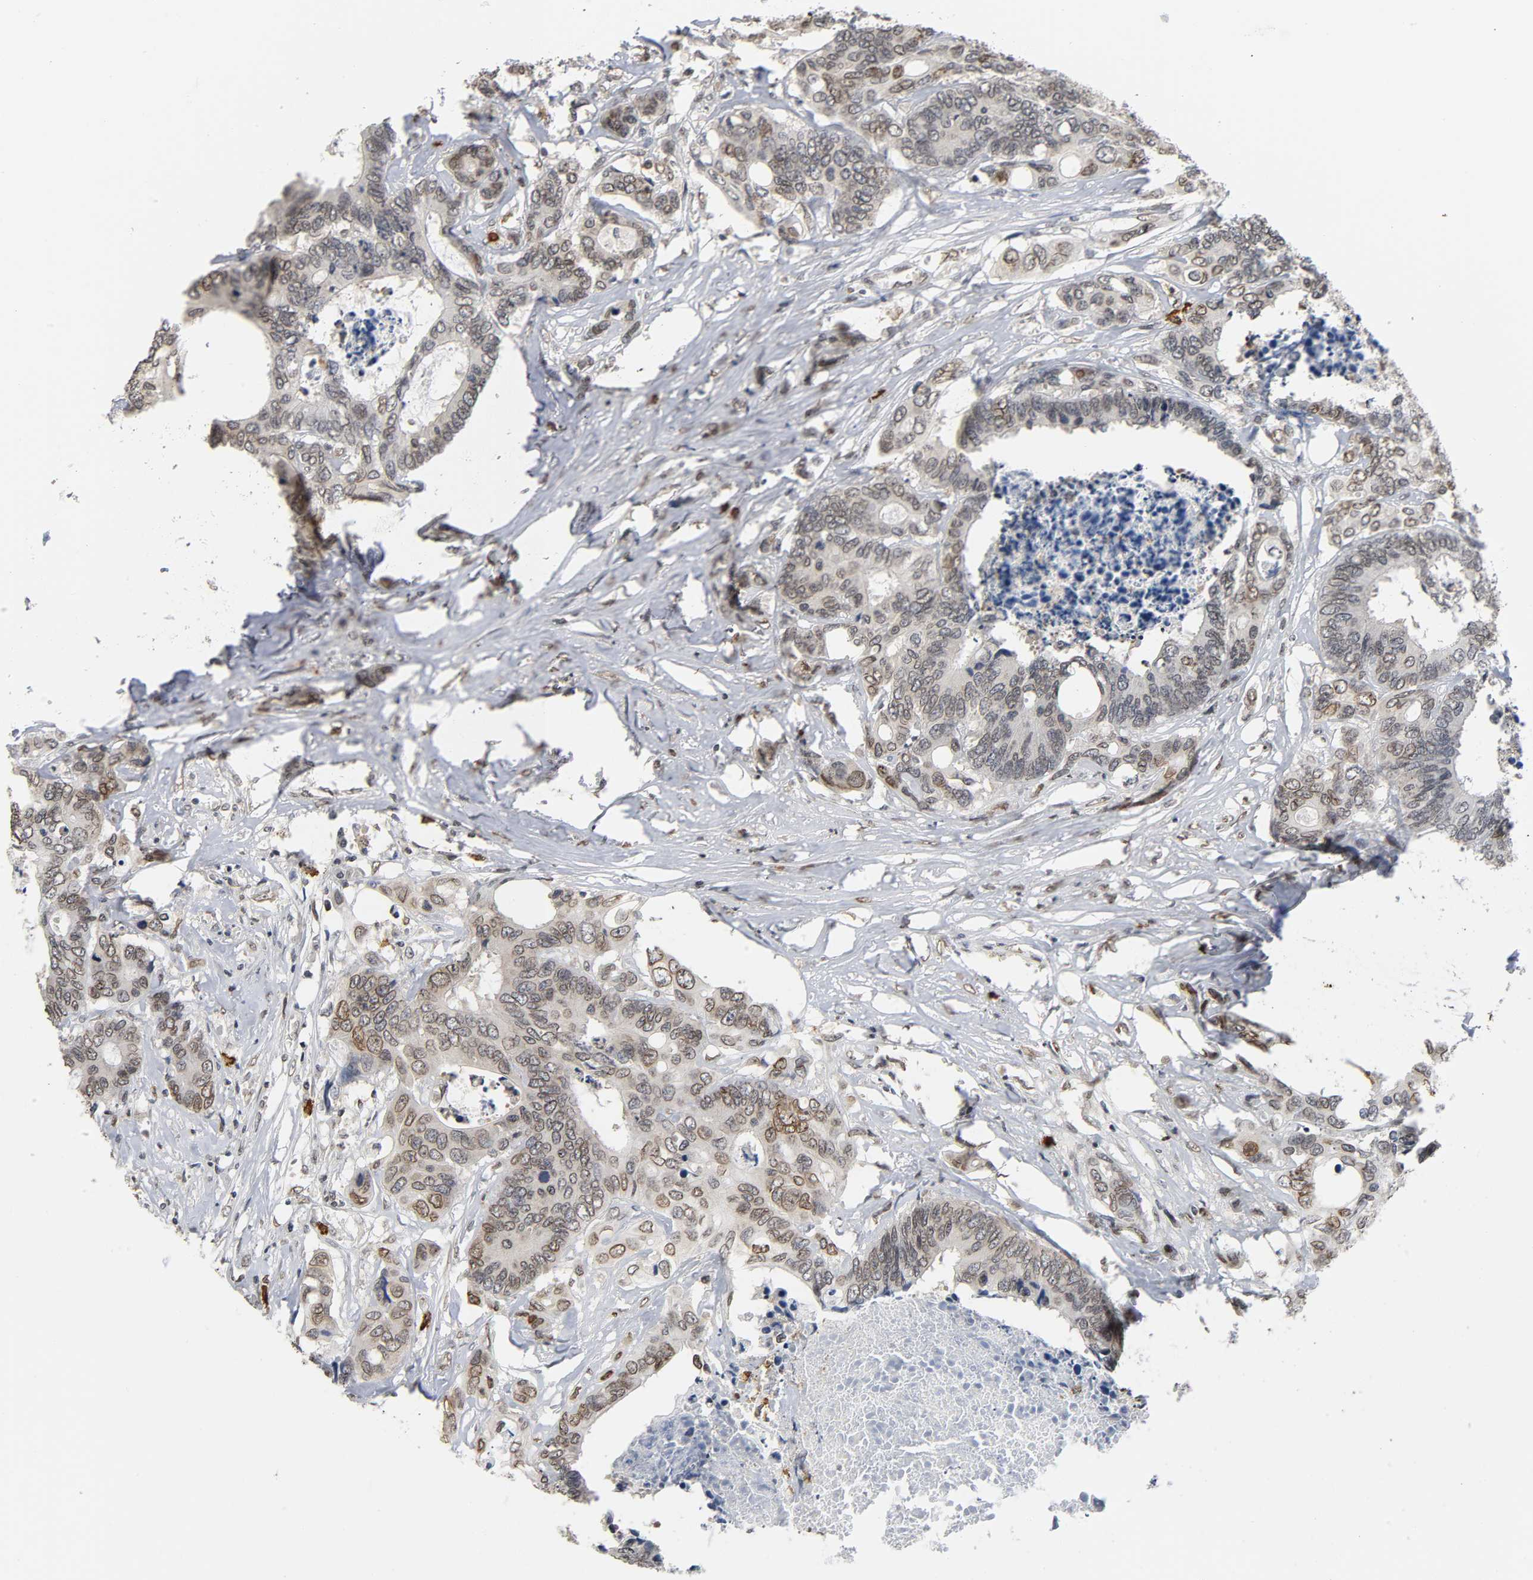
{"staining": {"intensity": "moderate", "quantity": ">75%", "location": "nuclear"}, "tissue": "colorectal cancer", "cell_type": "Tumor cells", "image_type": "cancer", "snomed": [{"axis": "morphology", "description": "Adenocarcinoma, NOS"}, {"axis": "topography", "description": "Rectum"}], "caption": "About >75% of tumor cells in adenocarcinoma (colorectal) exhibit moderate nuclear protein positivity as visualized by brown immunohistochemical staining.", "gene": "SUMO1", "patient": {"sex": "male", "age": 55}}